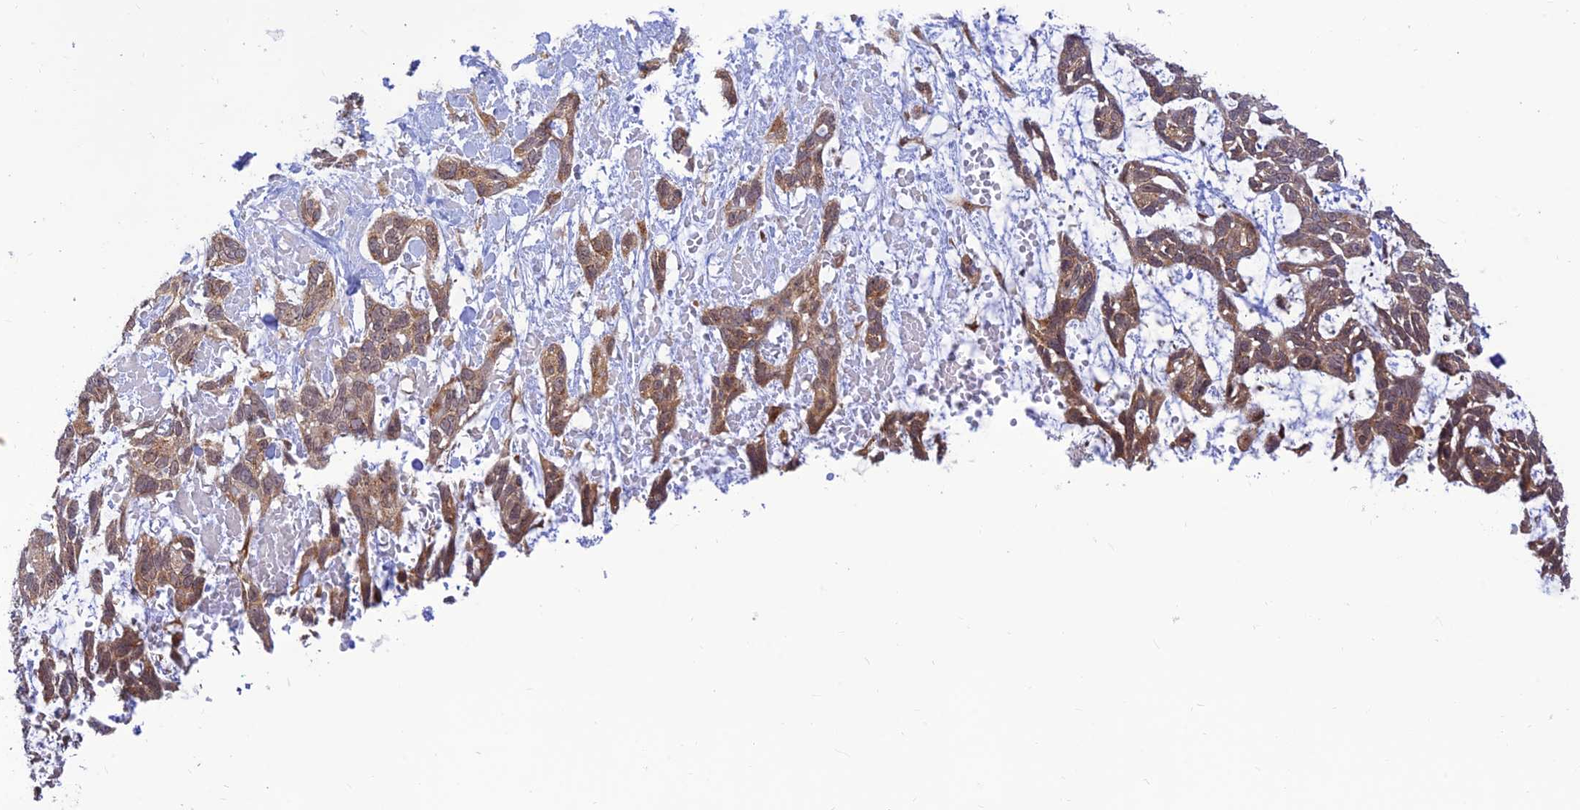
{"staining": {"intensity": "moderate", "quantity": ">75%", "location": "cytoplasmic/membranous"}, "tissue": "skin cancer", "cell_type": "Tumor cells", "image_type": "cancer", "snomed": [{"axis": "morphology", "description": "Basal cell carcinoma"}, {"axis": "topography", "description": "Skin"}], "caption": "Skin basal cell carcinoma was stained to show a protein in brown. There is medium levels of moderate cytoplasmic/membranous staining in about >75% of tumor cells.", "gene": "GOLGA3", "patient": {"sex": "male", "age": 88}}